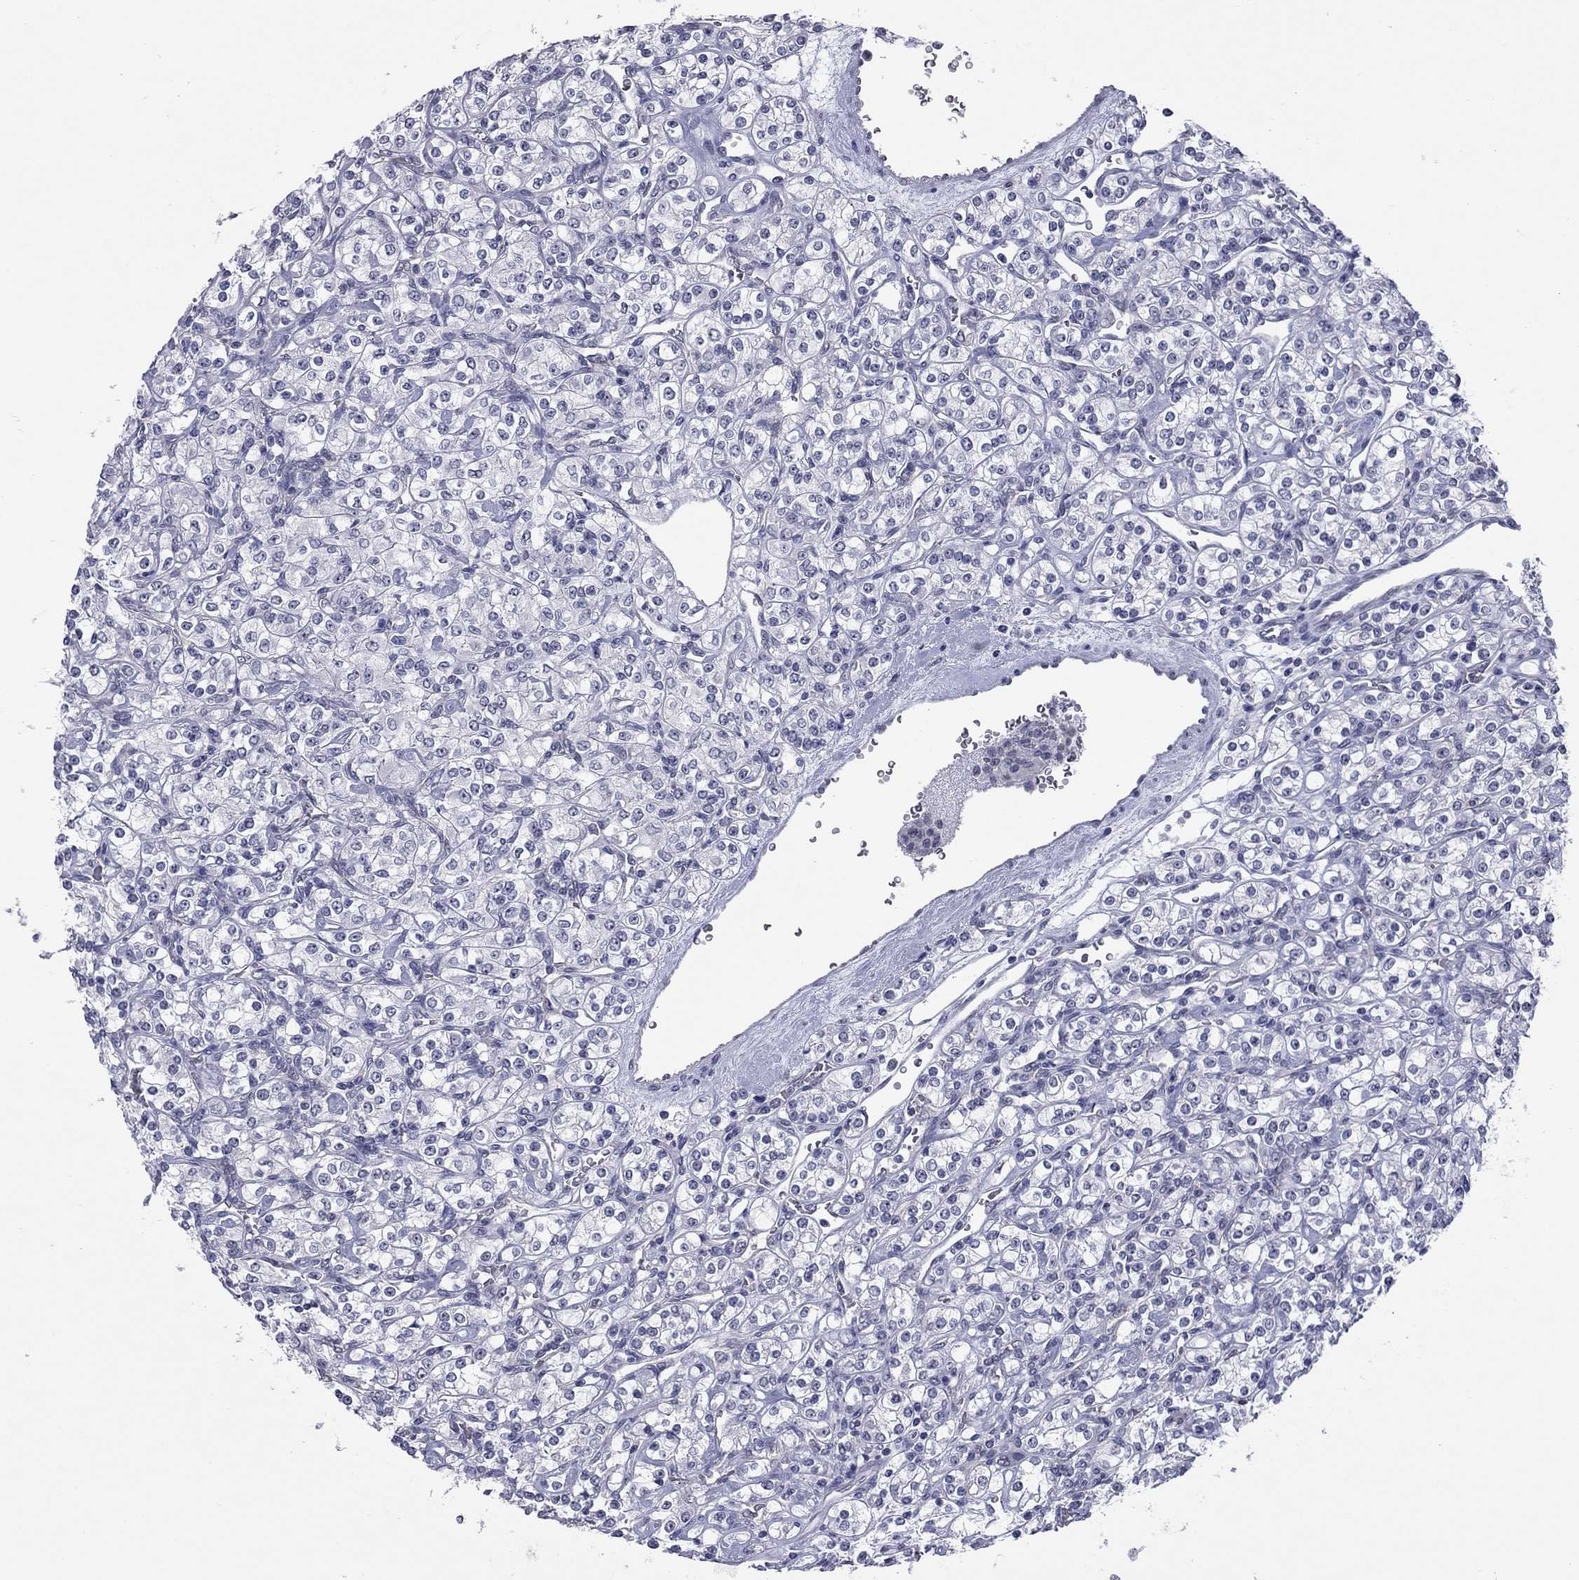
{"staining": {"intensity": "negative", "quantity": "none", "location": "none"}, "tissue": "renal cancer", "cell_type": "Tumor cells", "image_type": "cancer", "snomed": [{"axis": "morphology", "description": "Adenocarcinoma, NOS"}, {"axis": "topography", "description": "Kidney"}], "caption": "This is a image of immunohistochemistry staining of renal adenocarcinoma, which shows no positivity in tumor cells. (DAB (3,3'-diaminobenzidine) IHC visualized using brightfield microscopy, high magnification).", "gene": "SHOC2", "patient": {"sex": "male", "age": 77}}